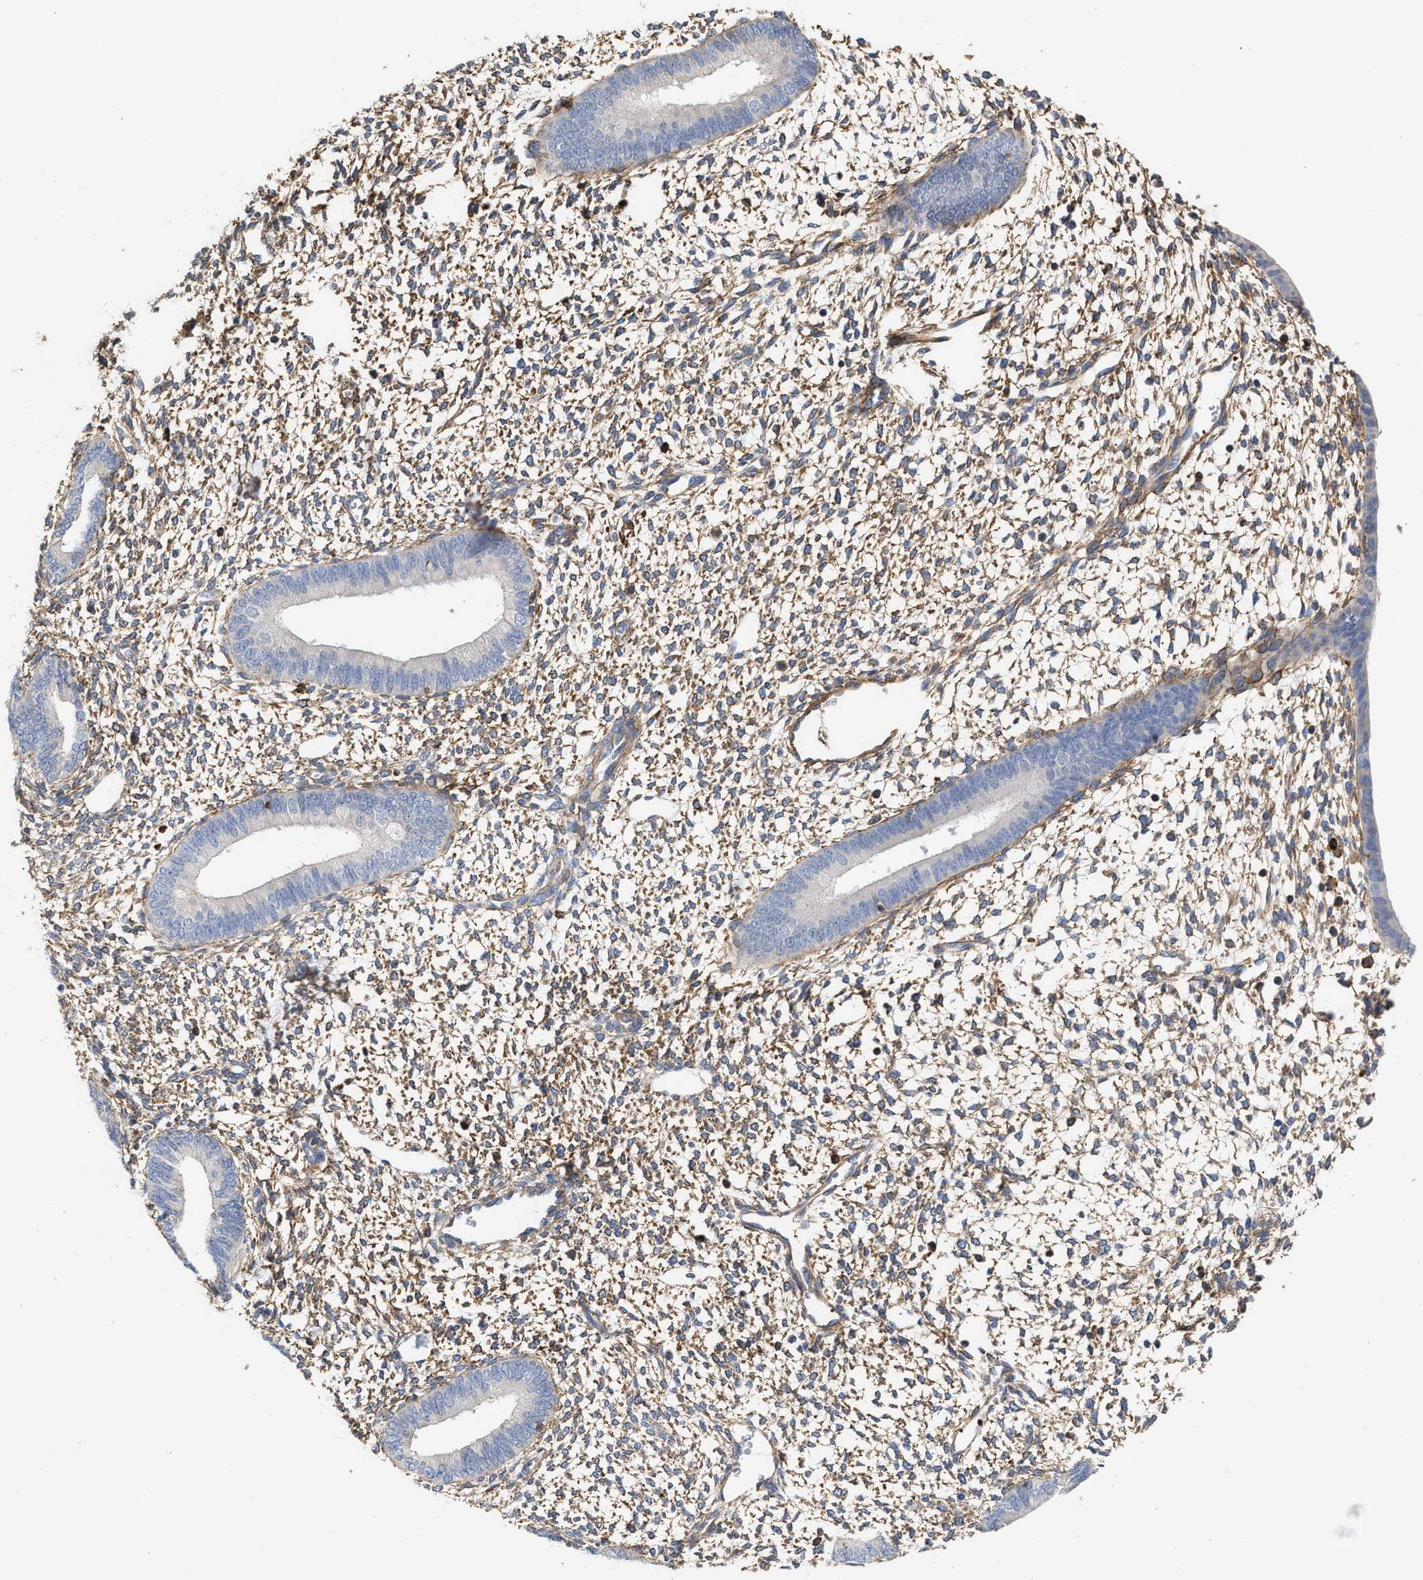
{"staining": {"intensity": "weak", "quantity": "25%-75%", "location": "cytoplasmic/membranous"}, "tissue": "endometrium", "cell_type": "Cells in endometrial stroma", "image_type": "normal", "snomed": [{"axis": "morphology", "description": "Normal tissue, NOS"}, {"axis": "topography", "description": "Endometrium"}], "caption": "IHC of benign human endometrium displays low levels of weak cytoplasmic/membranous staining in approximately 25%-75% of cells in endometrial stroma. (DAB IHC with brightfield microscopy, high magnification).", "gene": "HS3ST5", "patient": {"sex": "female", "age": 46}}